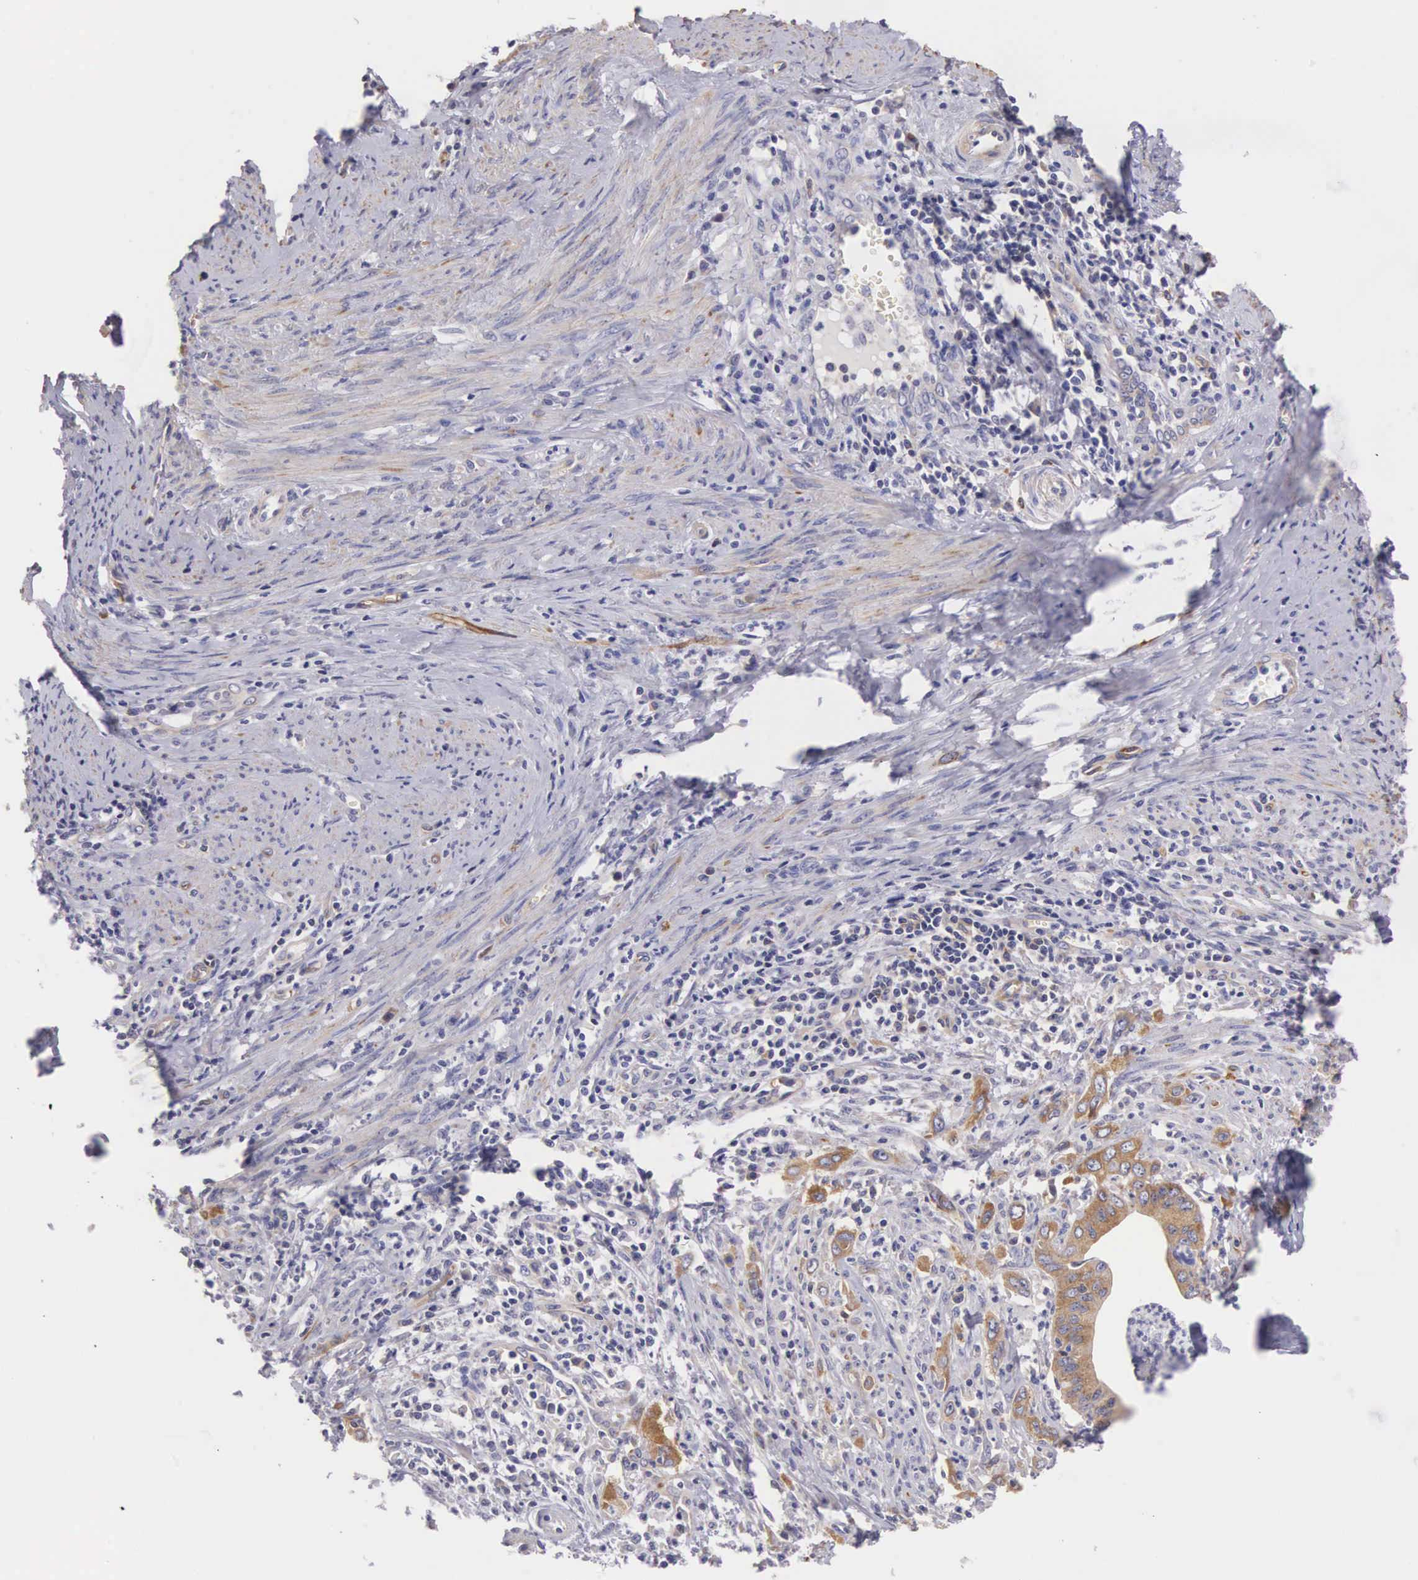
{"staining": {"intensity": "moderate", "quantity": ">75%", "location": "cytoplasmic/membranous"}, "tissue": "cervical cancer", "cell_type": "Tumor cells", "image_type": "cancer", "snomed": [{"axis": "morphology", "description": "Normal tissue, NOS"}, {"axis": "morphology", "description": "Adenocarcinoma, NOS"}, {"axis": "topography", "description": "Cervix"}], "caption": "Protein expression analysis of cervical cancer (adenocarcinoma) reveals moderate cytoplasmic/membranous positivity in about >75% of tumor cells.", "gene": "OSBPL3", "patient": {"sex": "female", "age": 34}}